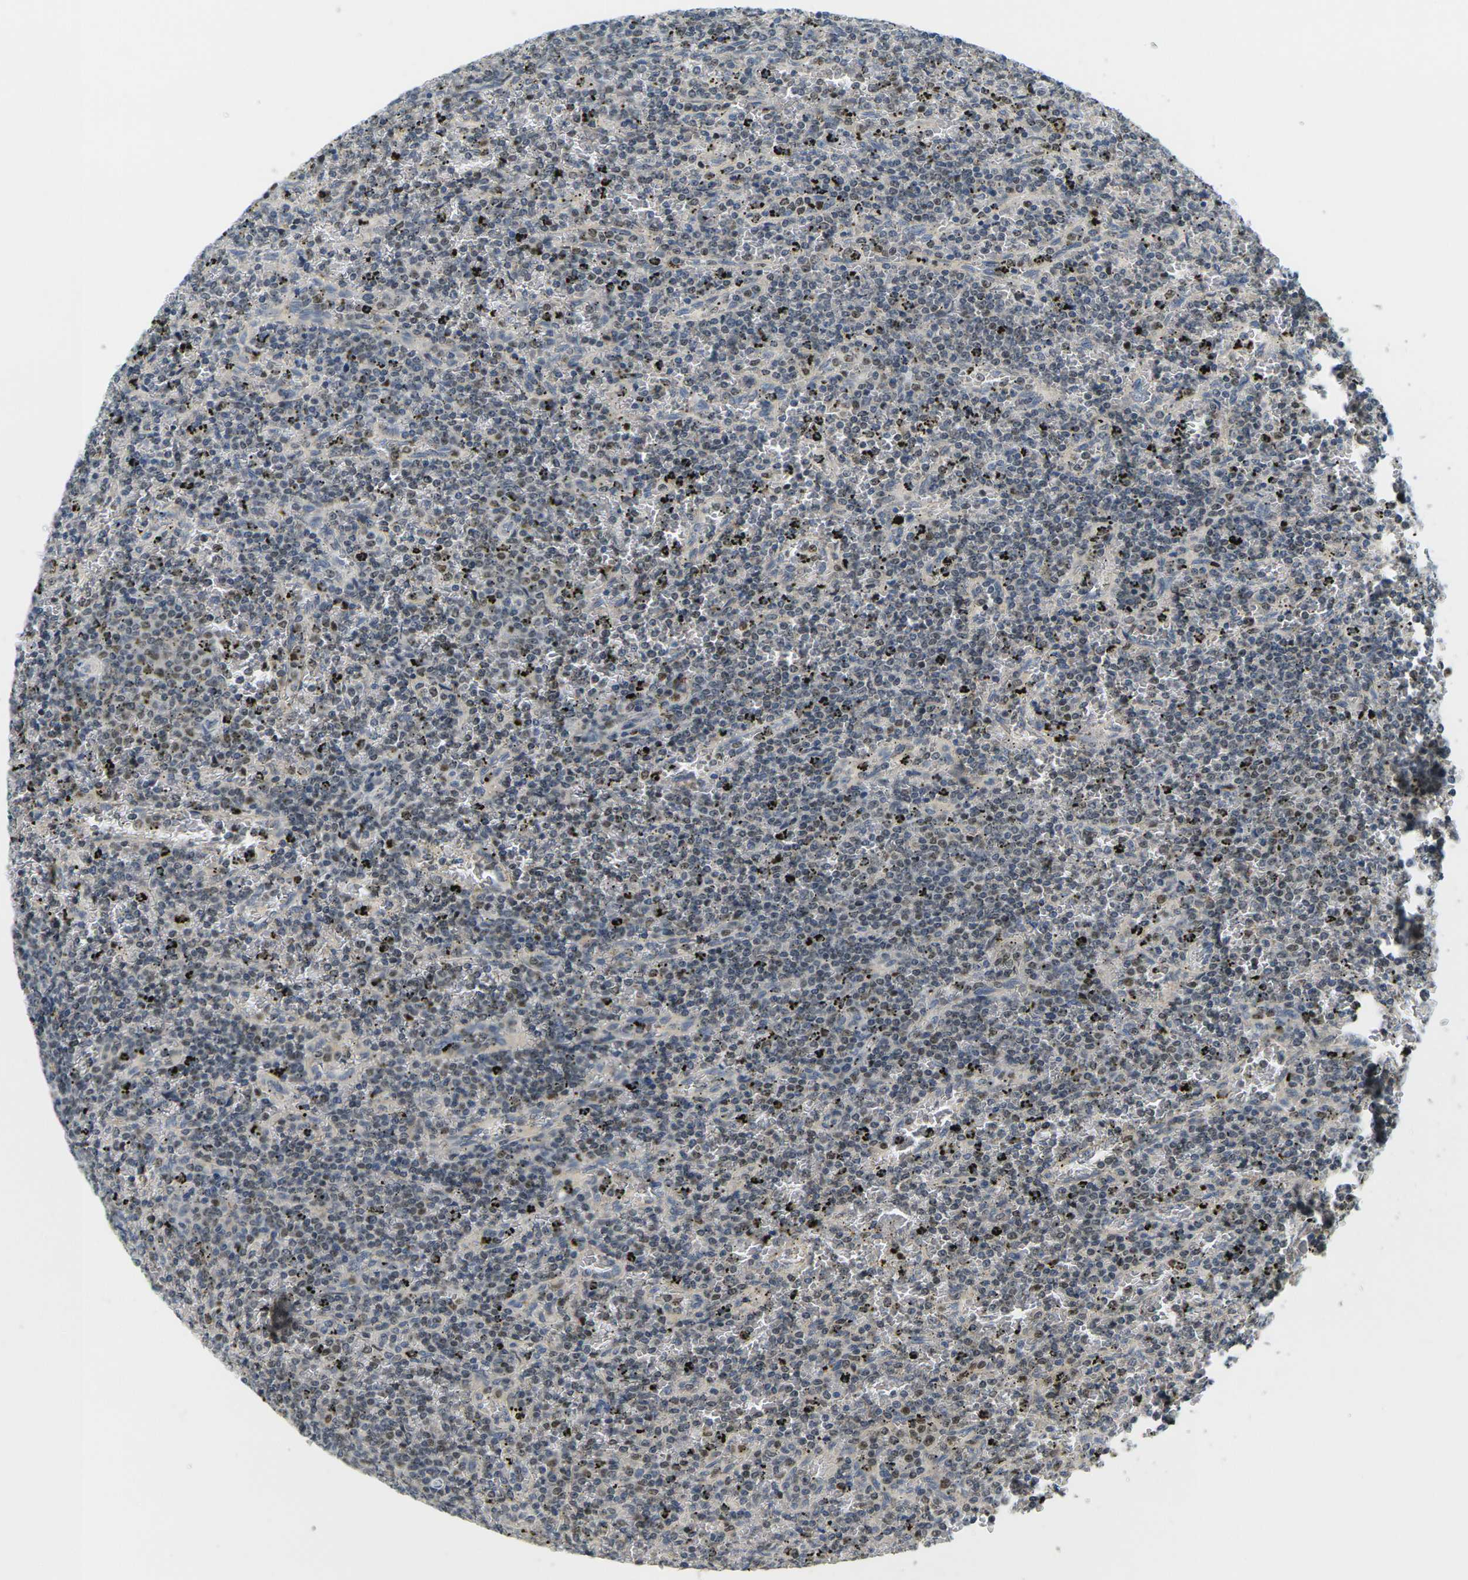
{"staining": {"intensity": "moderate", "quantity": "25%-75%", "location": "nuclear"}, "tissue": "lymphoma", "cell_type": "Tumor cells", "image_type": "cancer", "snomed": [{"axis": "morphology", "description": "Malignant lymphoma, non-Hodgkin's type, Low grade"}, {"axis": "topography", "description": "Spleen"}], "caption": "Immunohistochemical staining of human lymphoma exhibits medium levels of moderate nuclear expression in about 25%-75% of tumor cells. Using DAB (3,3'-diaminobenzidine) (brown) and hematoxylin (blue) stains, captured at high magnification using brightfield microscopy.", "gene": "KLHL8", "patient": {"sex": "female", "age": 77}}